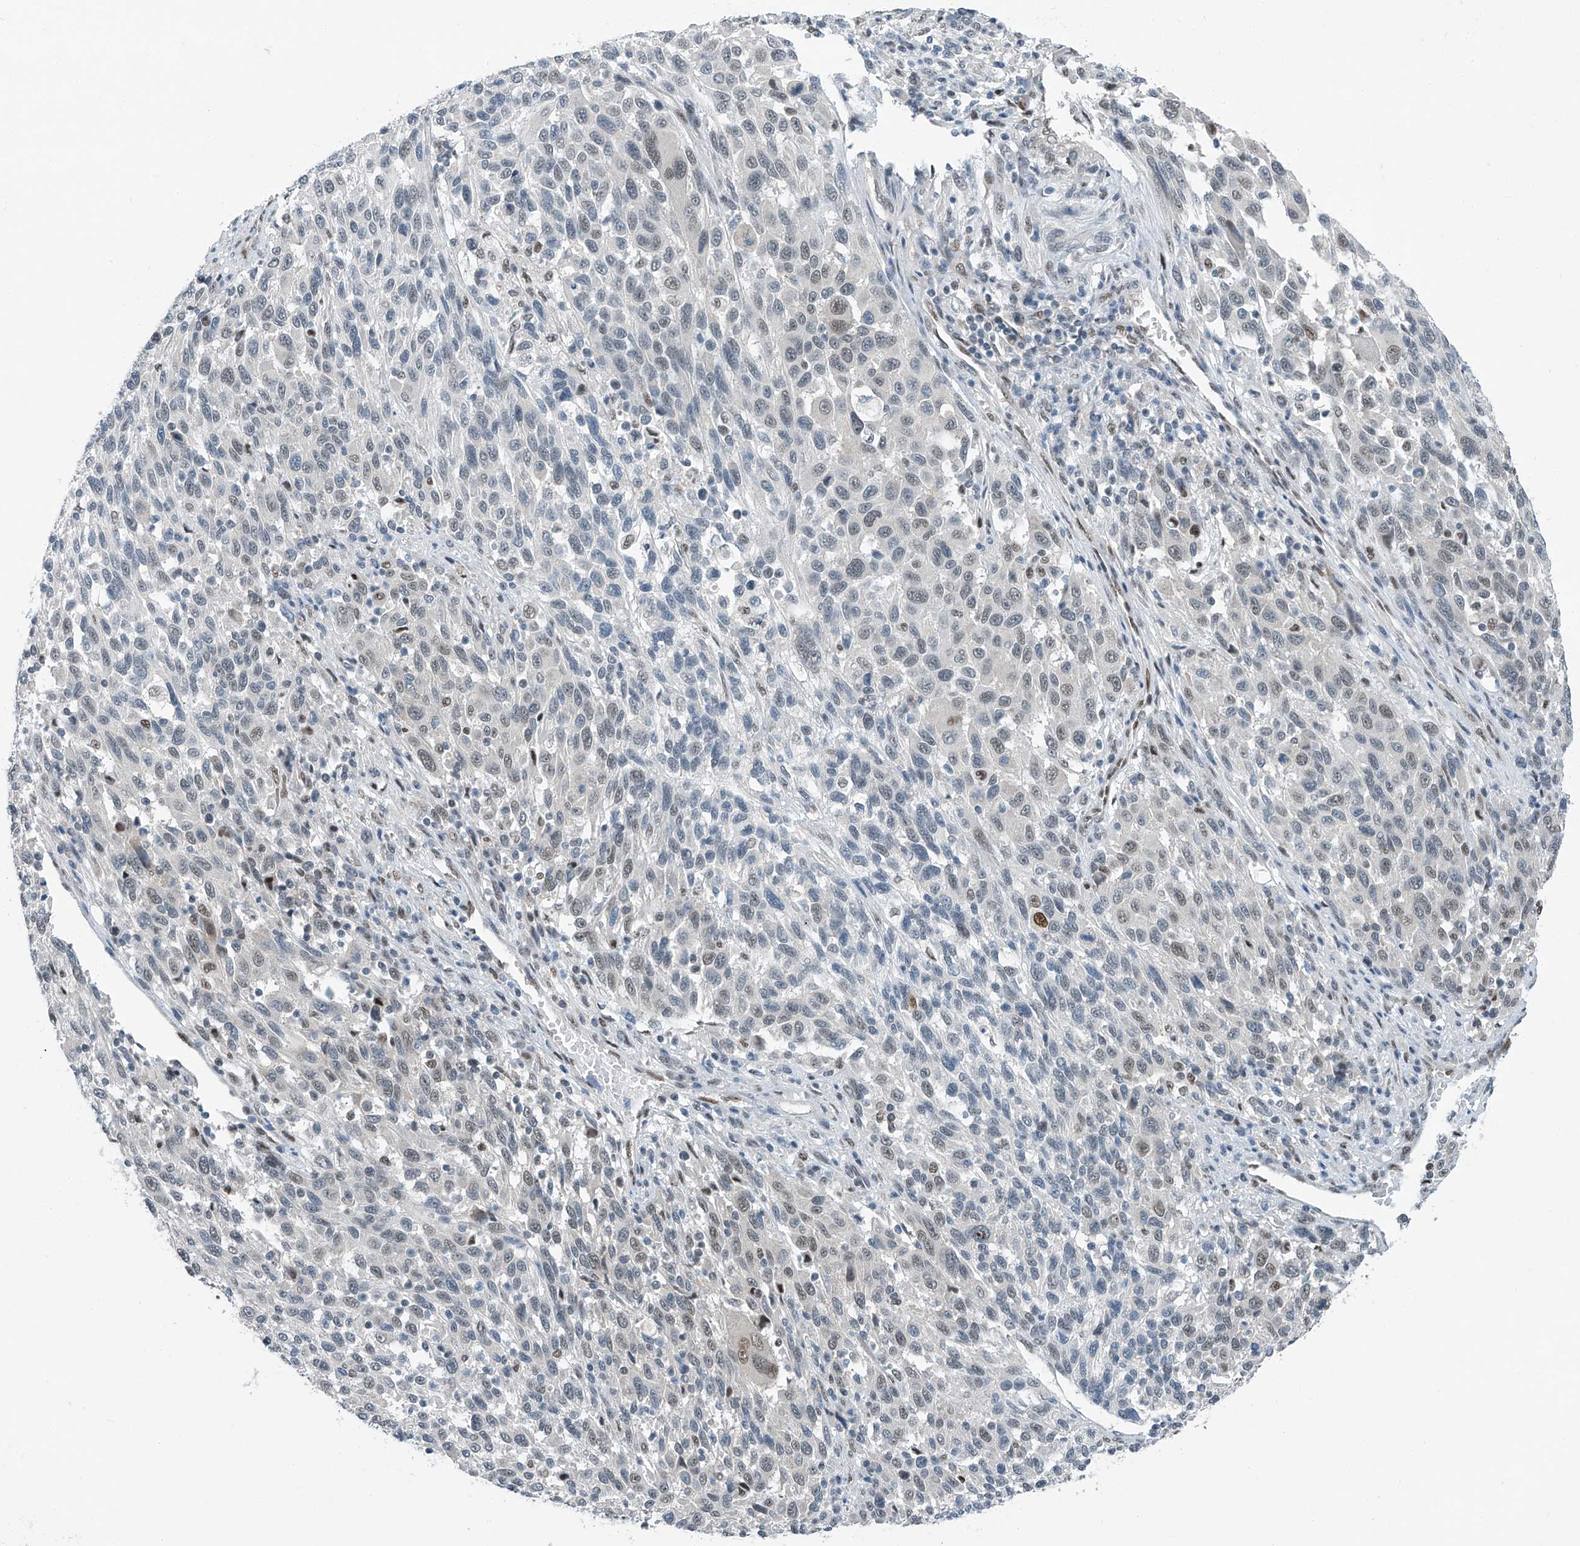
{"staining": {"intensity": "weak", "quantity": "<25%", "location": "nuclear"}, "tissue": "melanoma", "cell_type": "Tumor cells", "image_type": "cancer", "snomed": [{"axis": "morphology", "description": "Malignant melanoma, Metastatic site"}, {"axis": "topography", "description": "Lymph node"}], "caption": "IHC image of neoplastic tissue: melanoma stained with DAB (3,3'-diaminobenzidine) shows no significant protein staining in tumor cells.", "gene": "TAF8", "patient": {"sex": "male", "age": 61}}